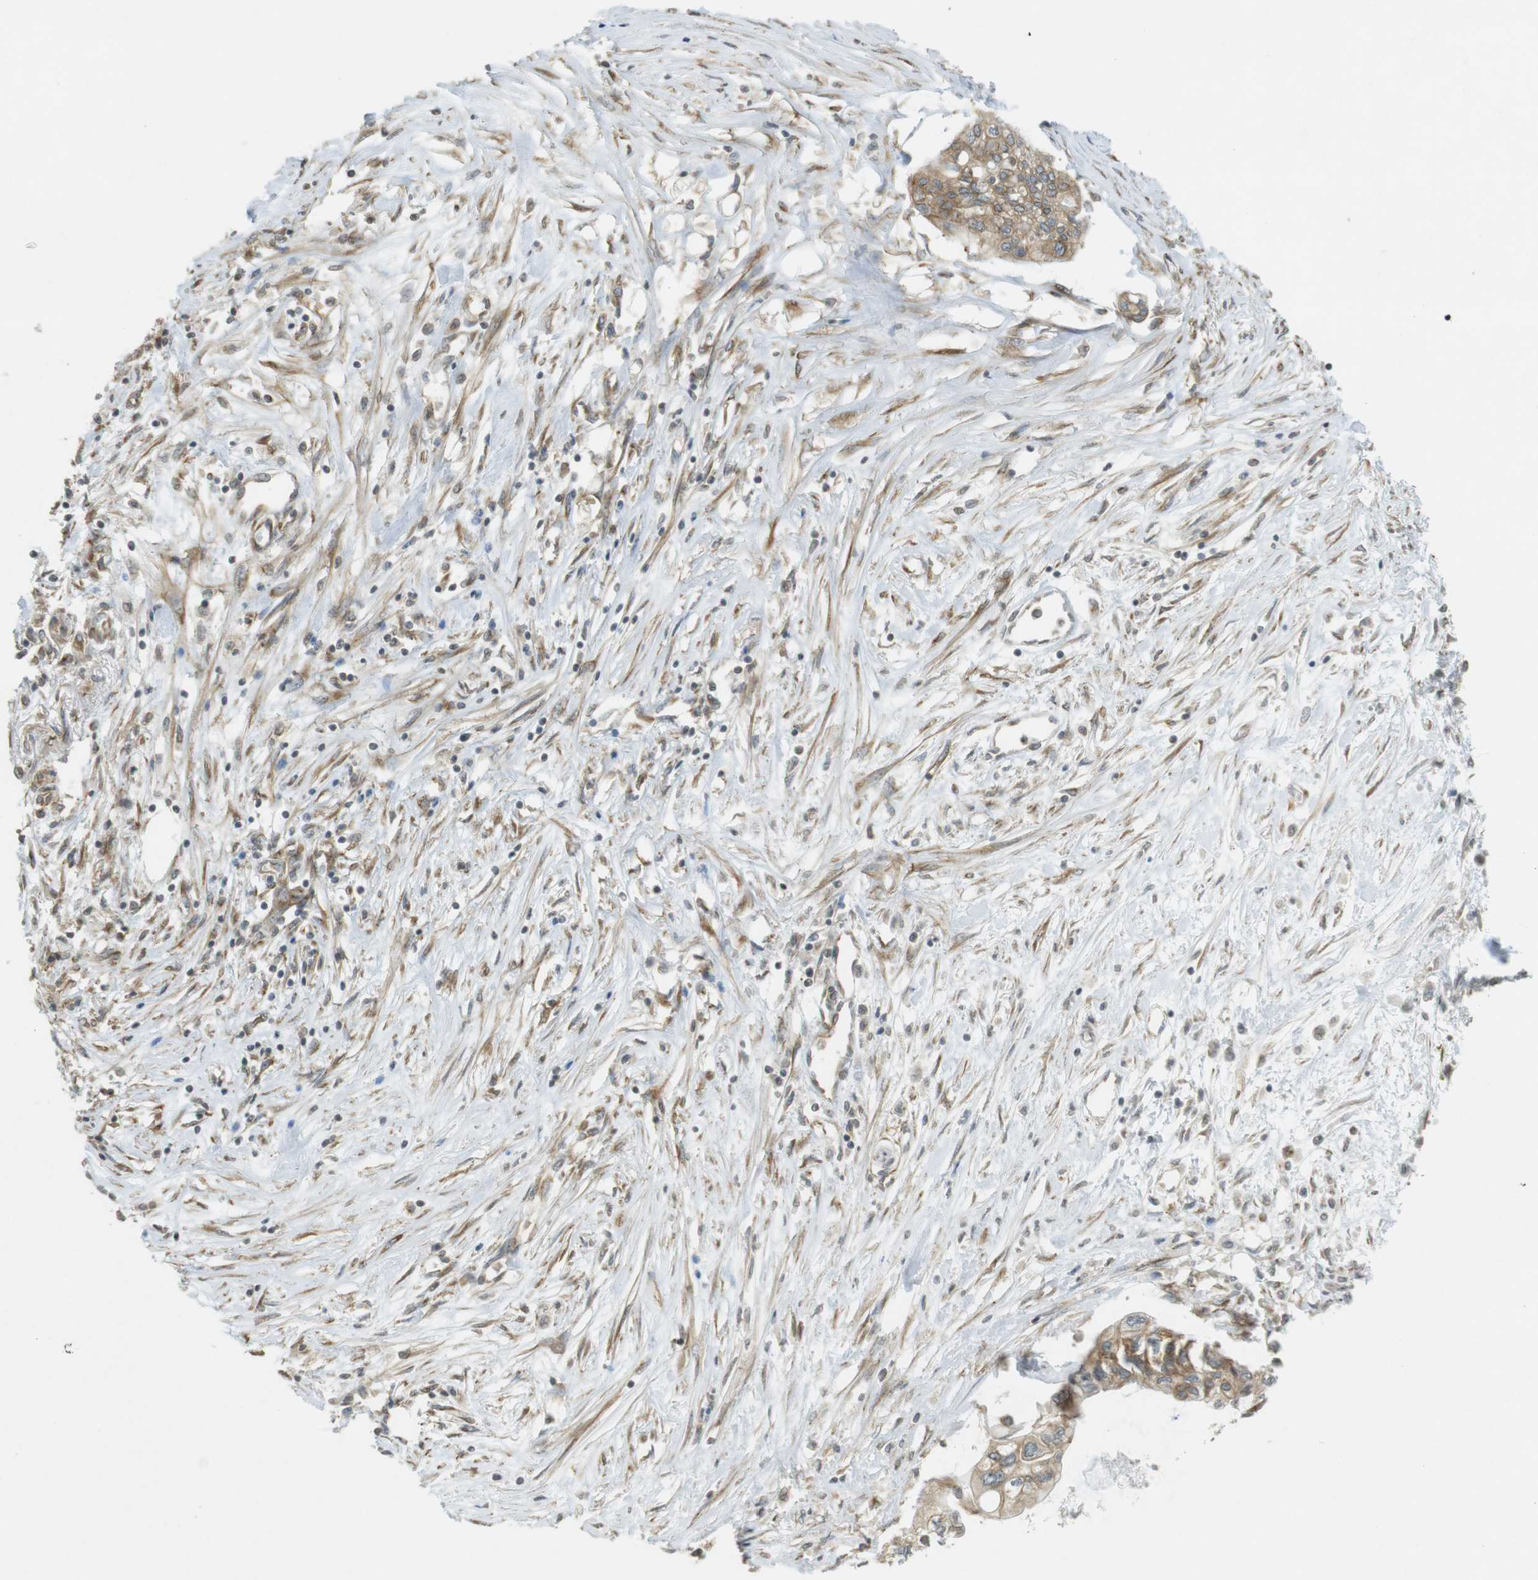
{"staining": {"intensity": "moderate", "quantity": ">75%", "location": "cytoplasmic/membranous"}, "tissue": "pancreatic cancer", "cell_type": "Tumor cells", "image_type": "cancer", "snomed": [{"axis": "morphology", "description": "Adenocarcinoma, NOS"}, {"axis": "topography", "description": "Pancreas"}], "caption": "DAB immunohistochemical staining of pancreatic cancer reveals moderate cytoplasmic/membranous protein staining in approximately >75% of tumor cells.", "gene": "KIF5B", "patient": {"sex": "female", "age": 77}}